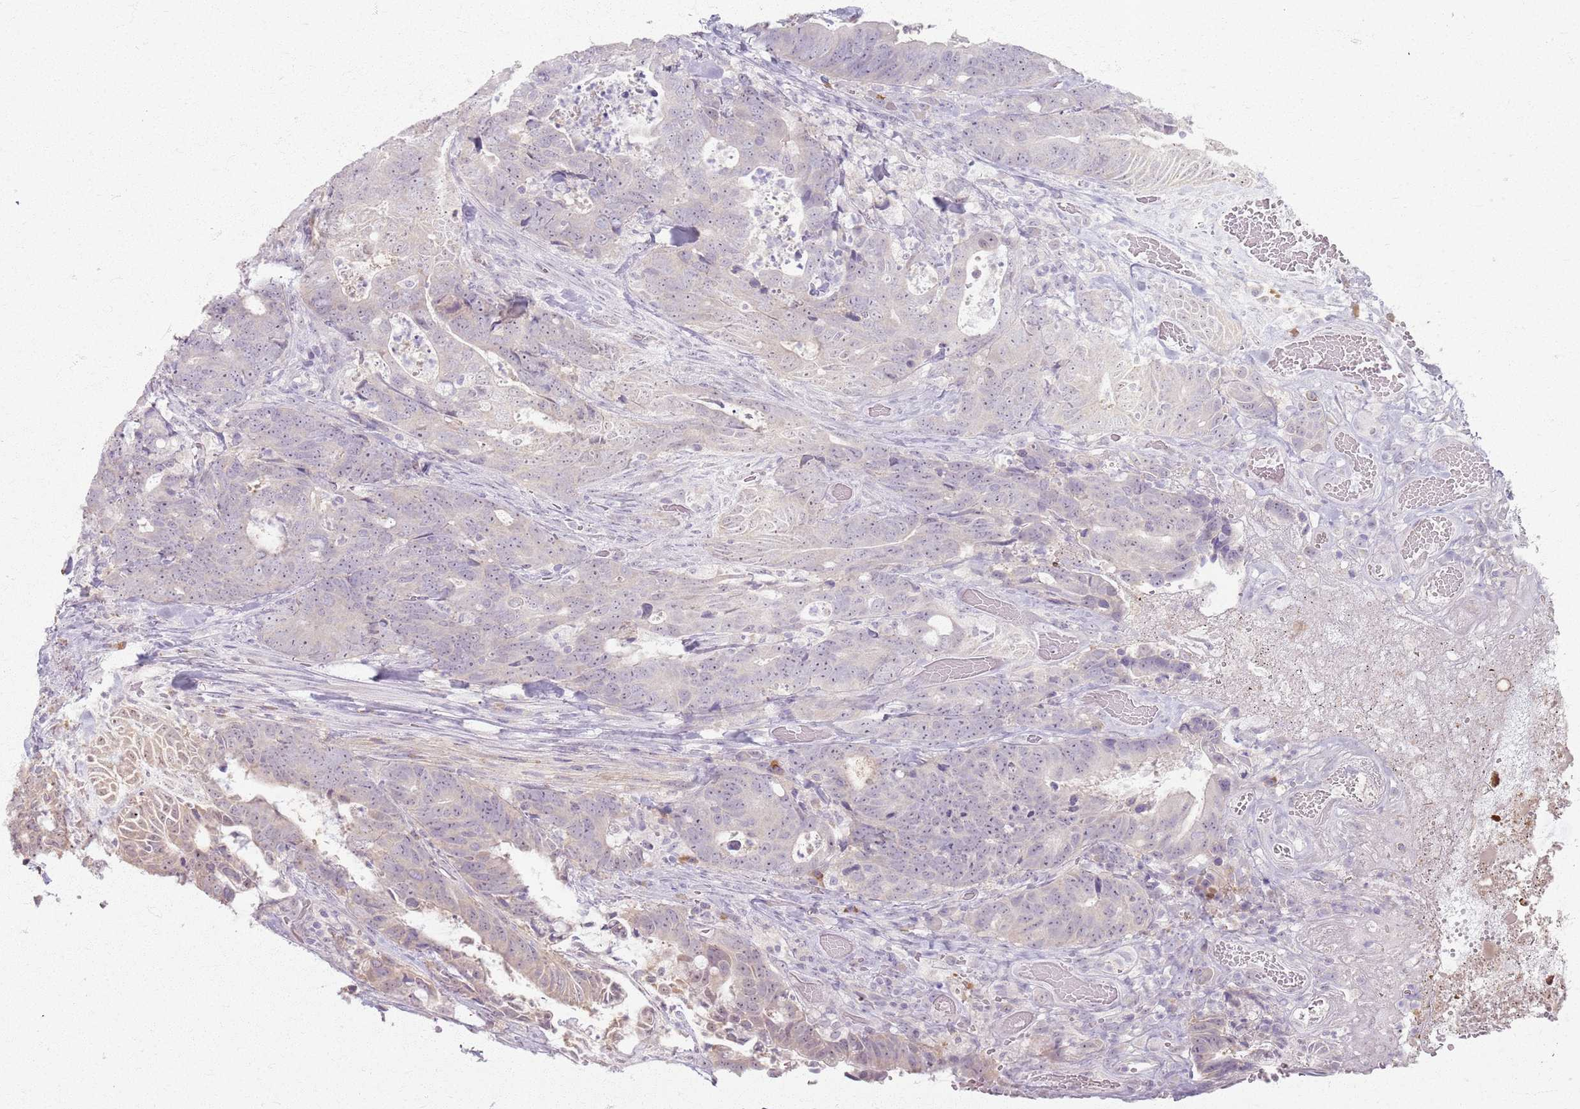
{"staining": {"intensity": "negative", "quantity": "none", "location": "none"}, "tissue": "colorectal cancer", "cell_type": "Tumor cells", "image_type": "cancer", "snomed": [{"axis": "morphology", "description": "Adenocarcinoma, NOS"}, {"axis": "topography", "description": "Colon"}], "caption": "Tumor cells show no significant expression in colorectal adenocarcinoma.", "gene": "CRIPT", "patient": {"sex": "female", "age": 82}}